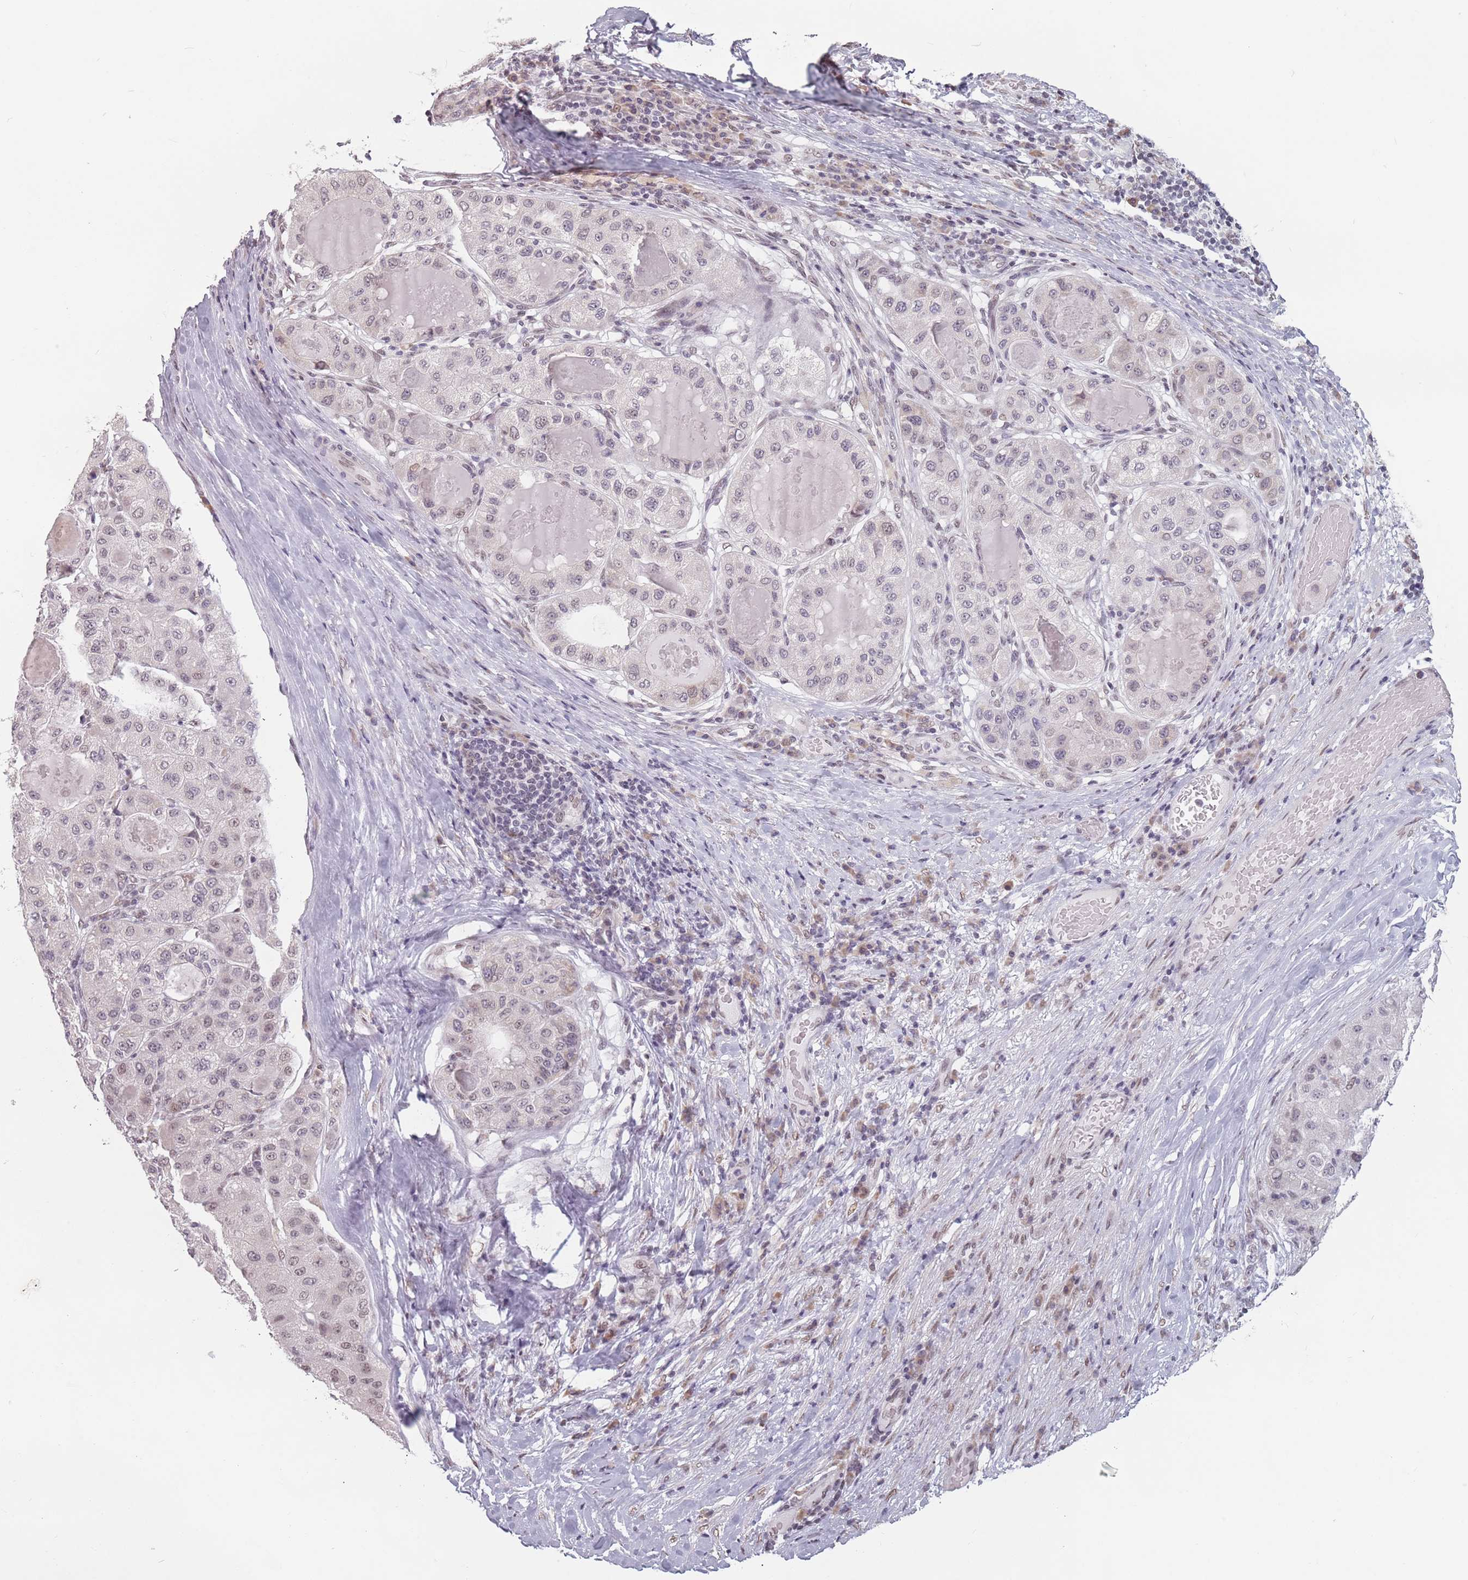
{"staining": {"intensity": "weak", "quantity": "<25%", "location": "nuclear"}, "tissue": "liver cancer", "cell_type": "Tumor cells", "image_type": "cancer", "snomed": [{"axis": "morphology", "description": "Carcinoma, Hepatocellular, NOS"}, {"axis": "topography", "description": "Liver"}], "caption": "High magnification brightfield microscopy of liver hepatocellular carcinoma stained with DAB (3,3'-diaminobenzidine) (brown) and counterstained with hematoxylin (blue): tumor cells show no significant staining. (DAB (3,3'-diaminobenzidine) immunohistochemistry (IHC), high magnification).", "gene": "PTCHD1", "patient": {"sex": "male", "age": 80}}